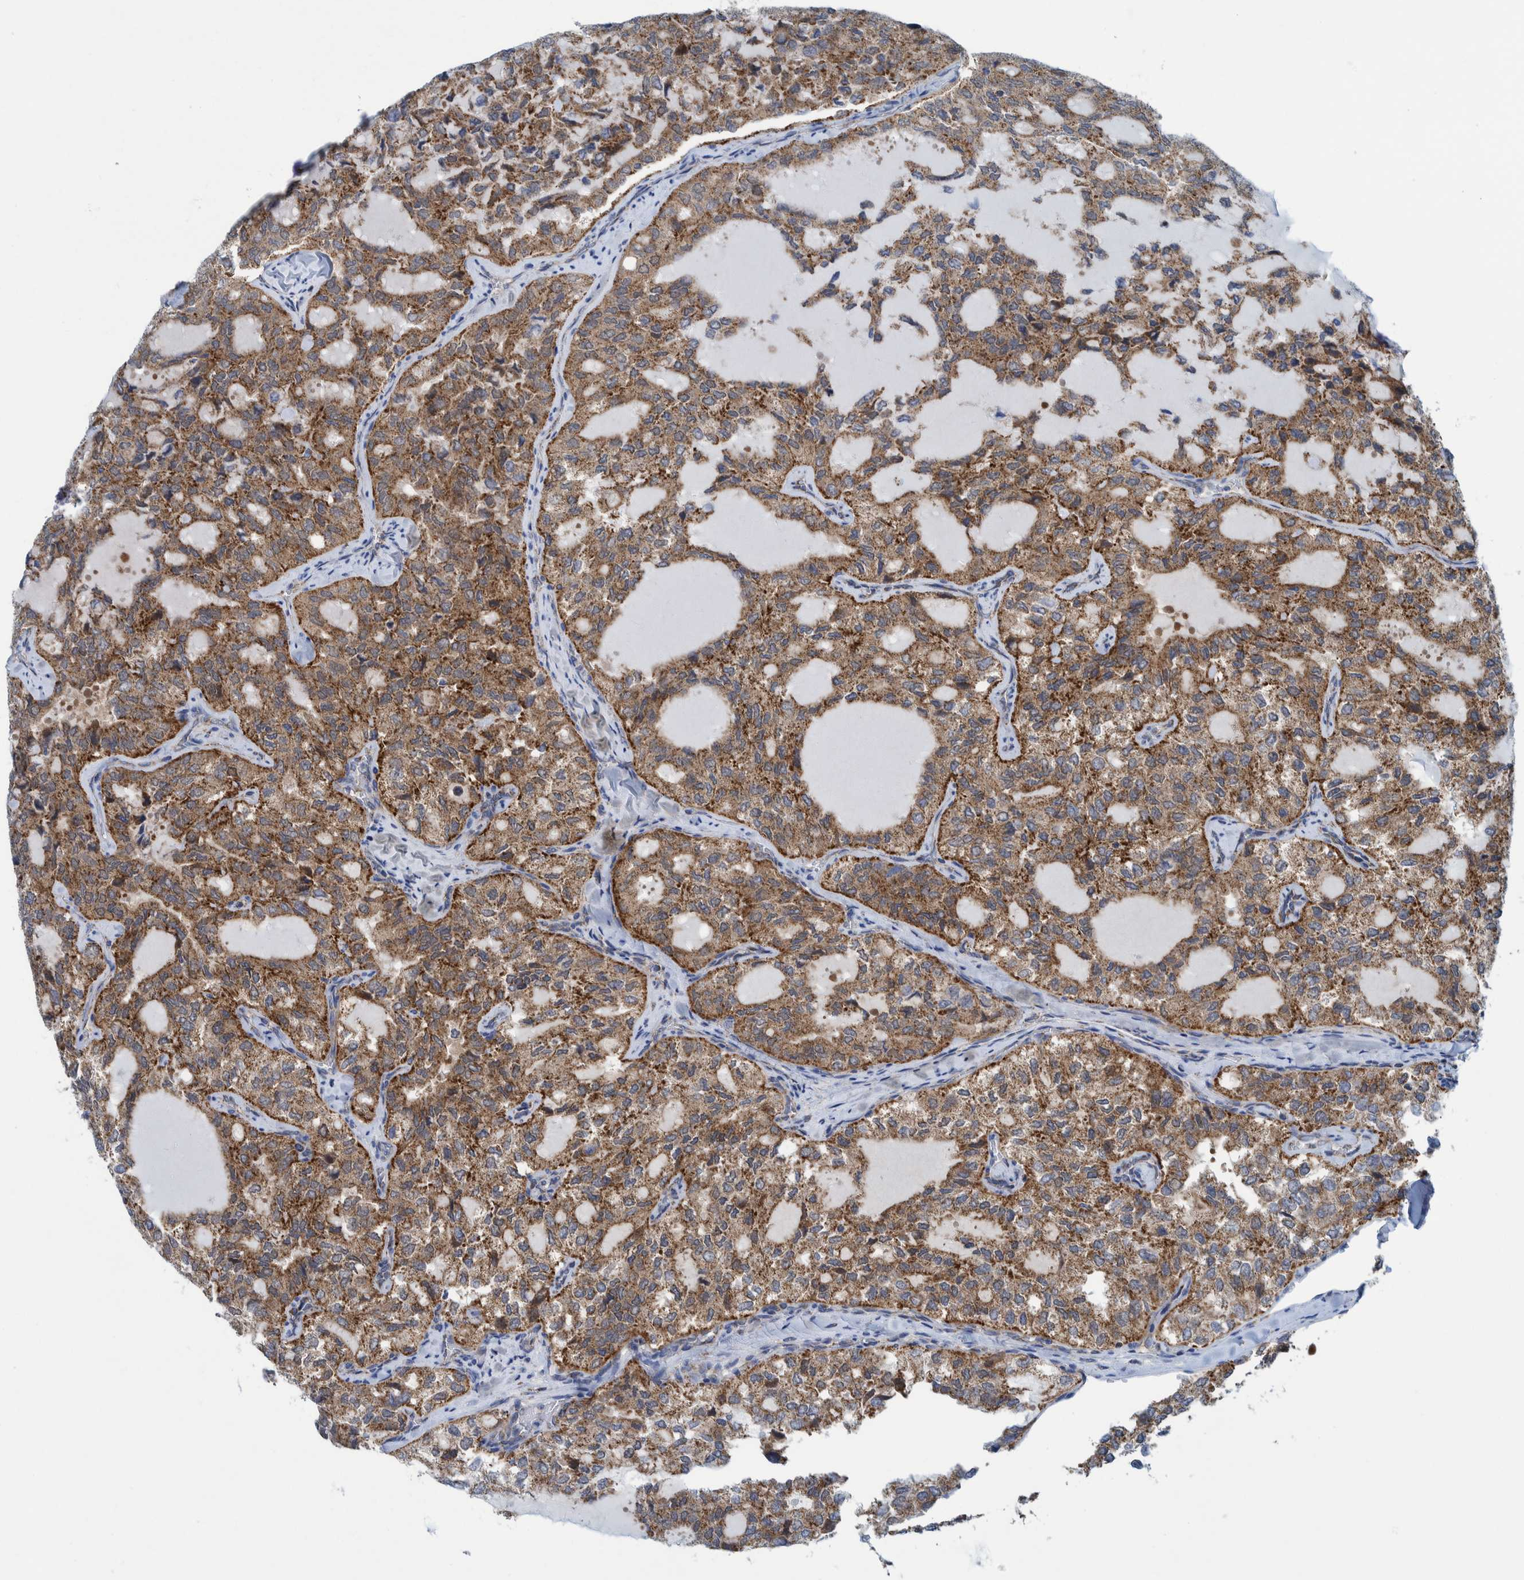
{"staining": {"intensity": "moderate", "quantity": ">75%", "location": "cytoplasmic/membranous"}, "tissue": "thyroid cancer", "cell_type": "Tumor cells", "image_type": "cancer", "snomed": [{"axis": "morphology", "description": "Follicular adenoma carcinoma, NOS"}, {"axis": "topography", "description": "Thyroid gland"}], "caption": "Moderate cytoplasmic/membranous staining for a protein is seen in about >75% of tumor cells of thyroid cancer using immunohistochemistry.", "gene": "MRPS7", "patient": {"sex": "male", "age": 75}}